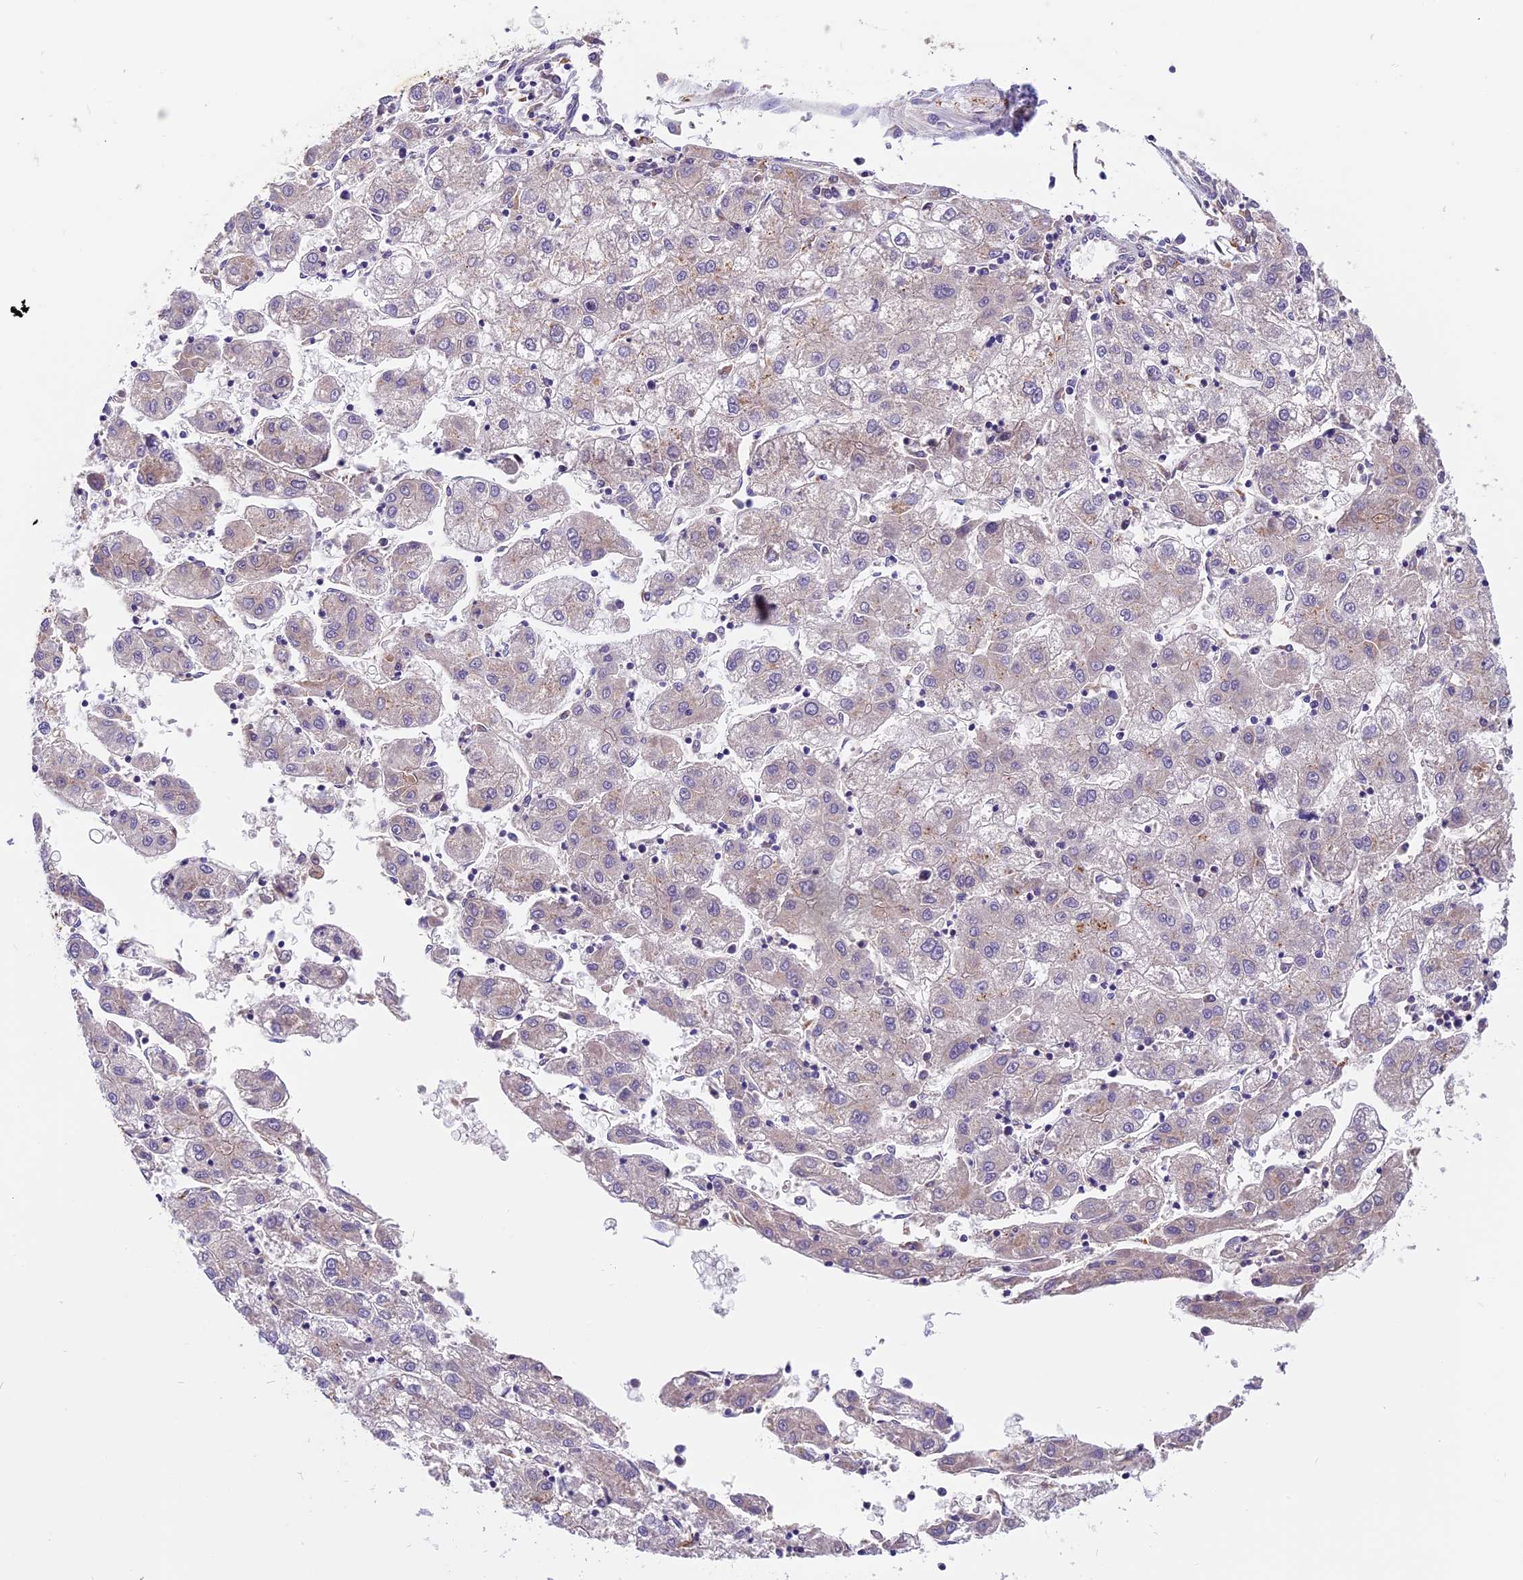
{"staining": {"intensity": "negative", "quantity": "none", "location": "none"}, "tissue": "liver cancer", "cell_type": "Tumor cells", "image_type": "cancer", "snomed": [{"axis": "morphology", "description": "Carcinoma, Hepatocellular, NOS"}, {"axis": "topography", "description": "Liver"}], "caption": "This is an immunohistochemistry (IHC) micrograph of liver hepatocellular carcinoma. There is no positivity in tumor cells.", "gene": "COPE", "patient": {"sex": "male", "age": 72}}